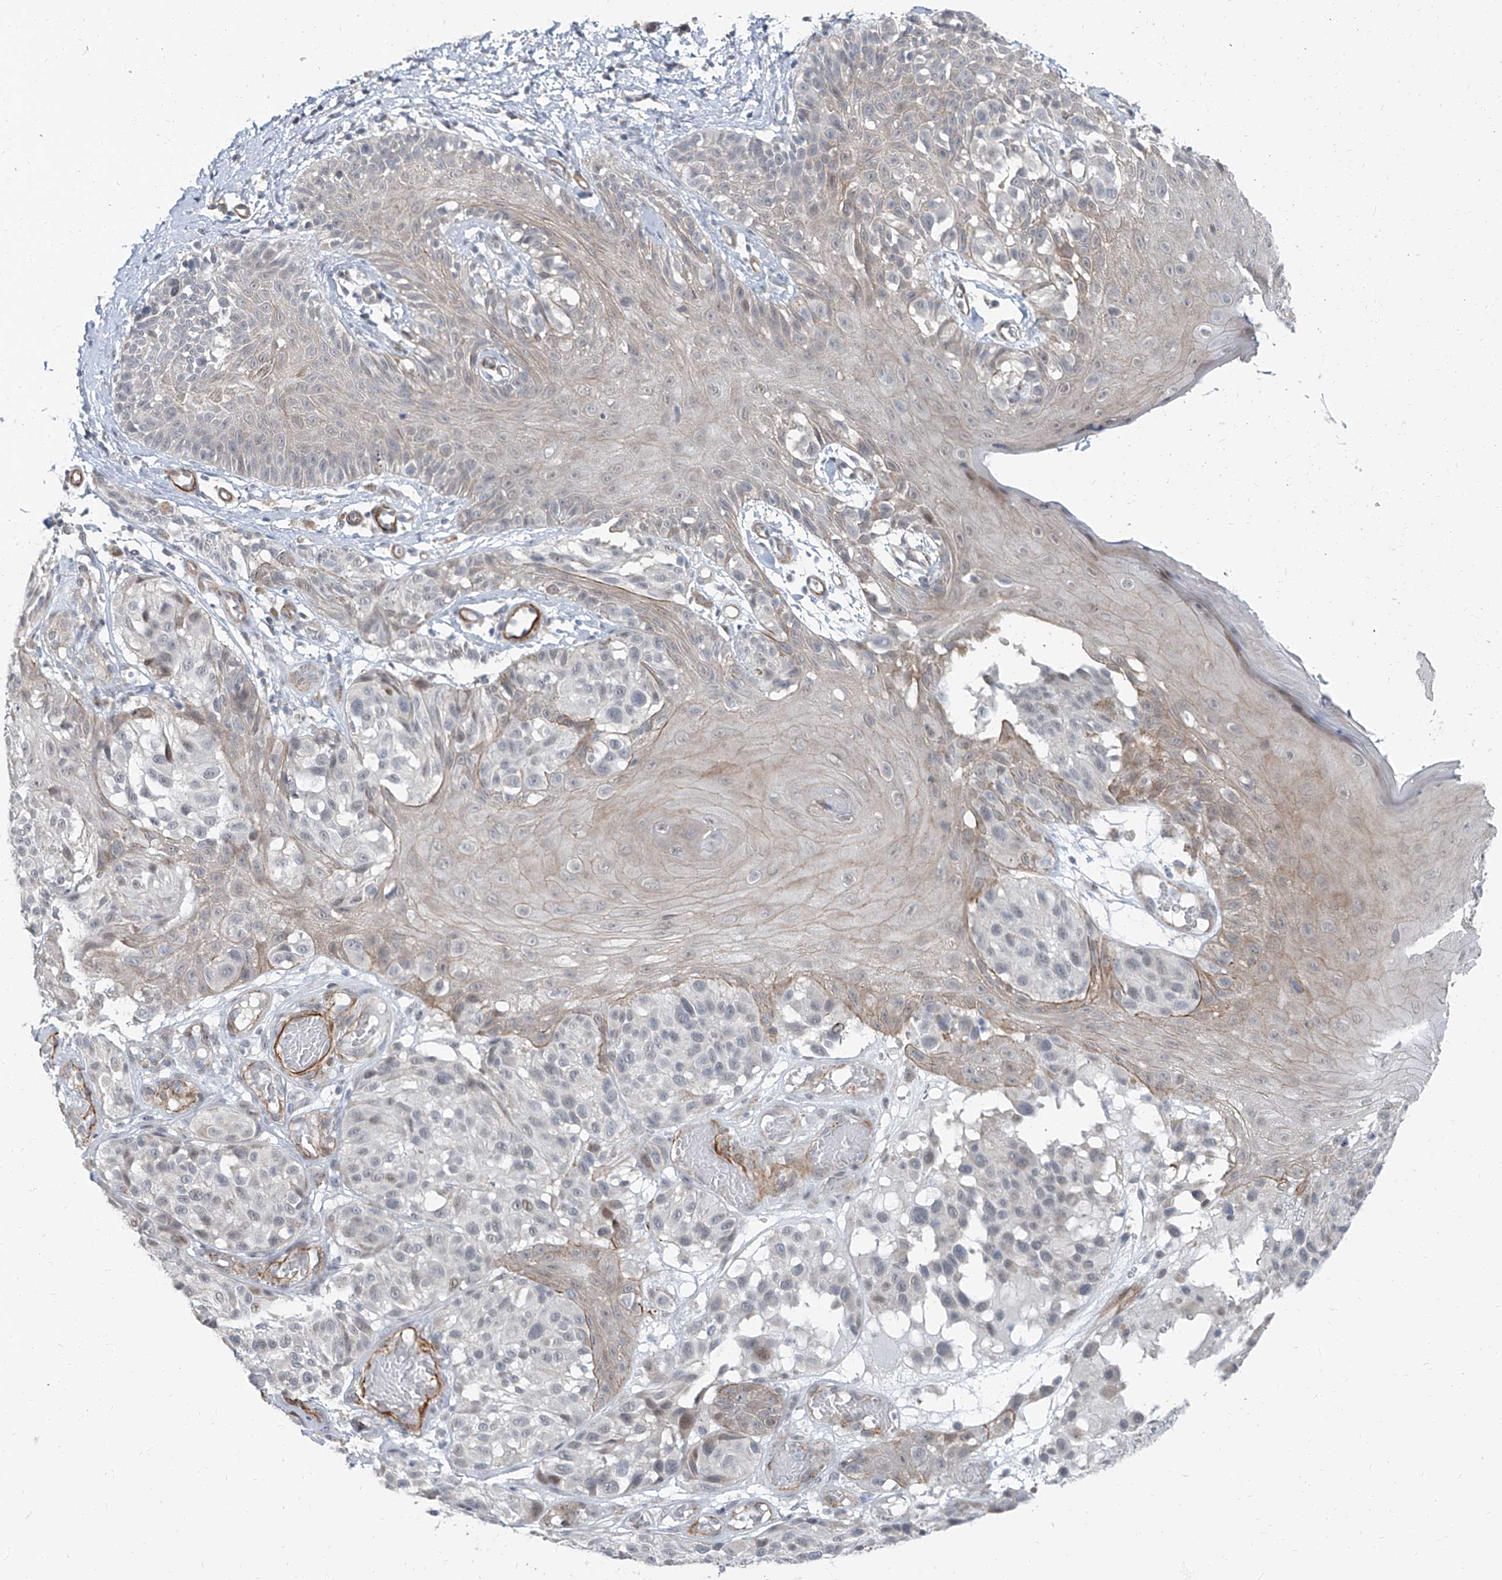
{"staining": {"intensity": "negative", "quantity": "none", "location": "none"}, "tissue": "melanoma", "cell_type": "Tumor cells", "image_type": "cancer", "snomed": [{"axis": "morphology", "description": "Malignant melanoma, NOS"}, {"axis": "topography", "description": "Skin"}], "caption": "Protein analysis of melanoma displays no significant staining in tumor cells.", "gene": "TXLNB", "patient": {"sex": "male", "age": 83}}